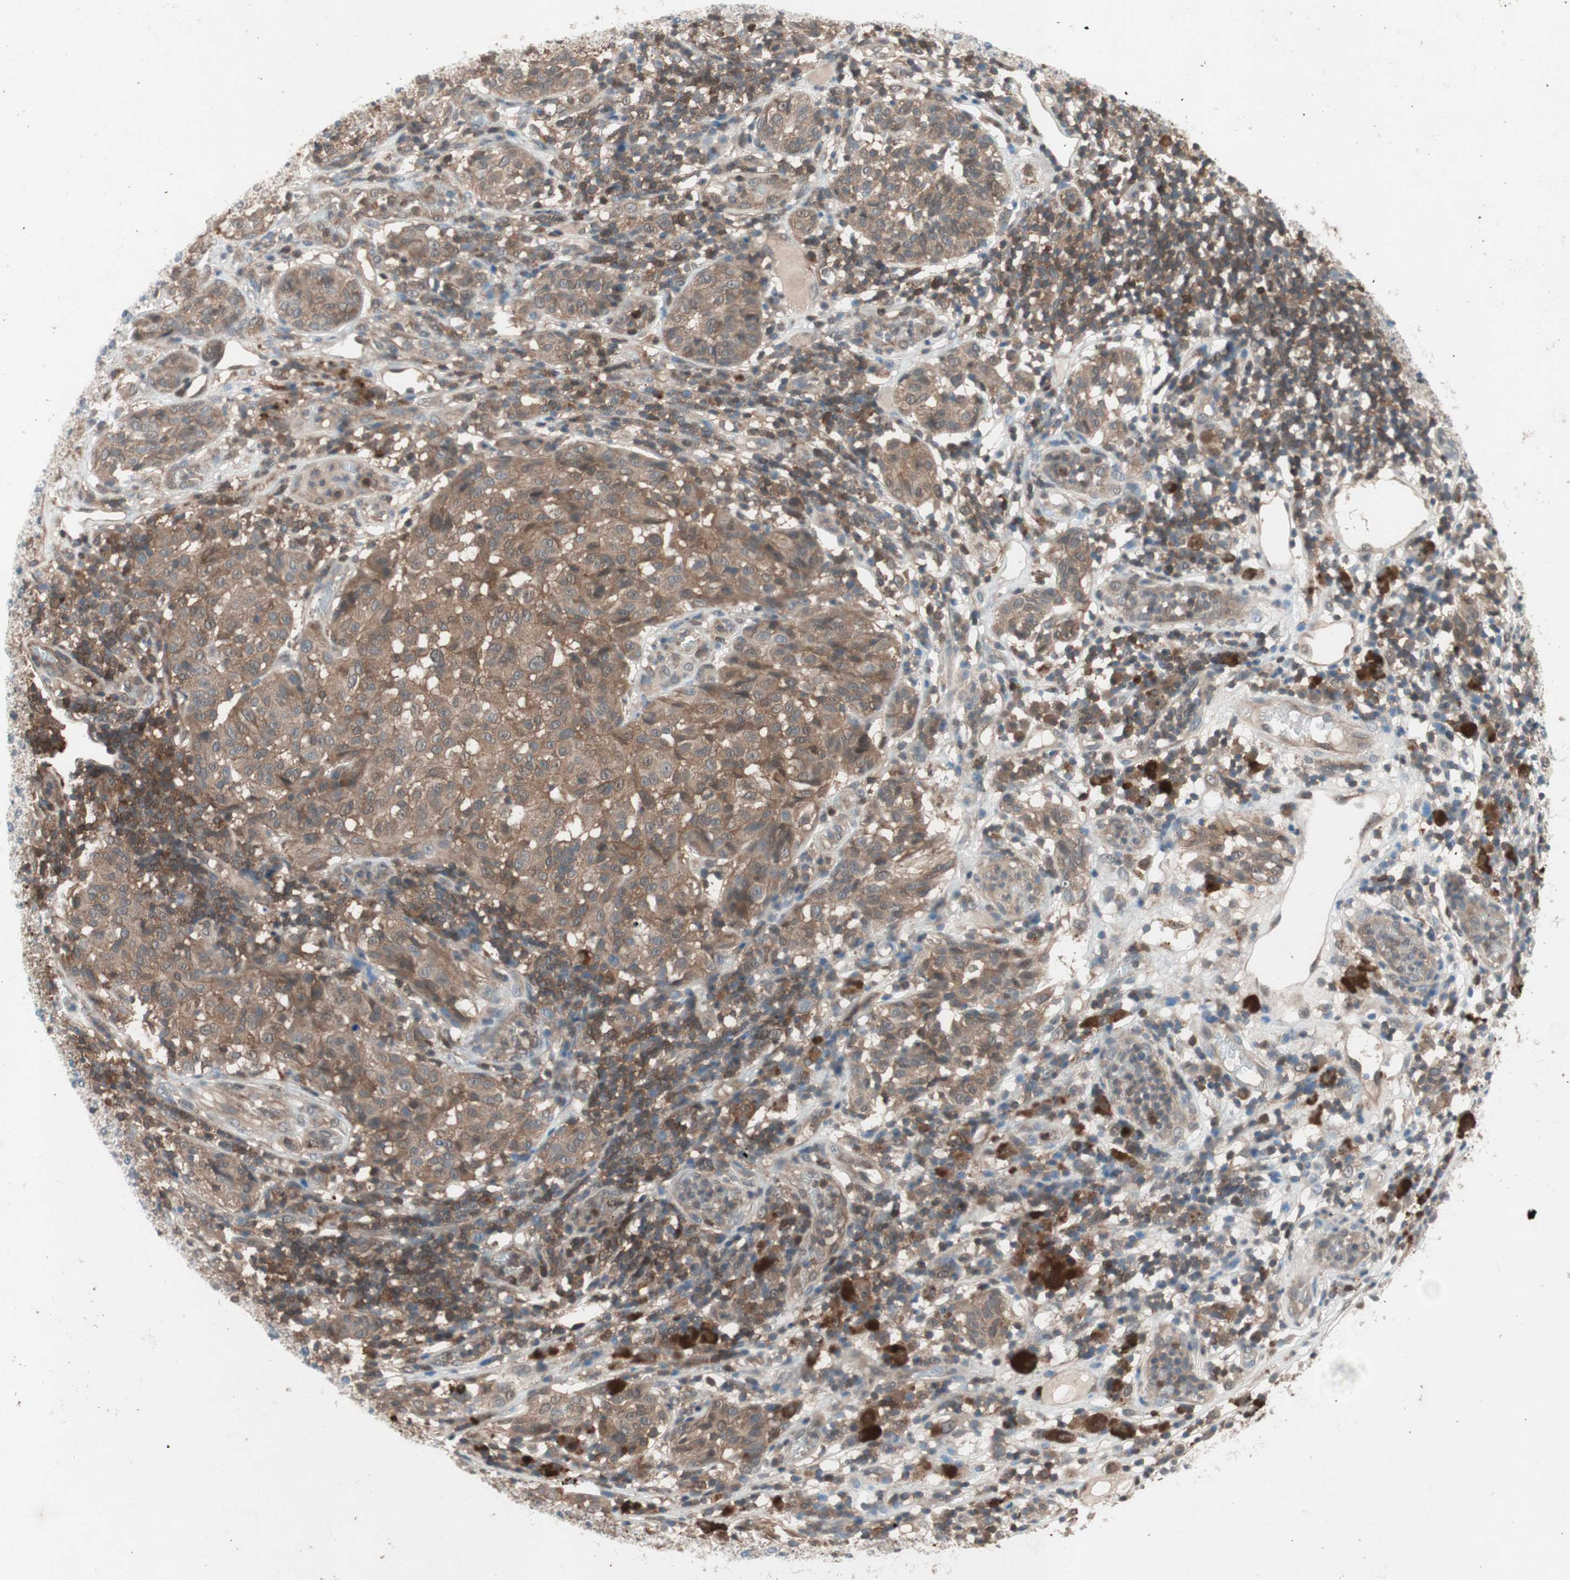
{"staining": {"intensity": "moderate", "quantity": ">75%", "location": "cytoplasmic/membranous"}, "tissue": "melanoma", "cell_type": "Tumor cells", "image_type": "cancer", "snomed": [{"axis": "morphology", "description": "Malignant melanoma, NOS"}, {"axis": "topography", "description": "Skin"}], "caption": "Melanoma tissue demonstrates moderate cytoplasmic/membranous positivity in about >75% of tumor cells, visualized by immunohistochemistry.", "gene": "GALT", "patient": {"sex": "female", "age": 46}}